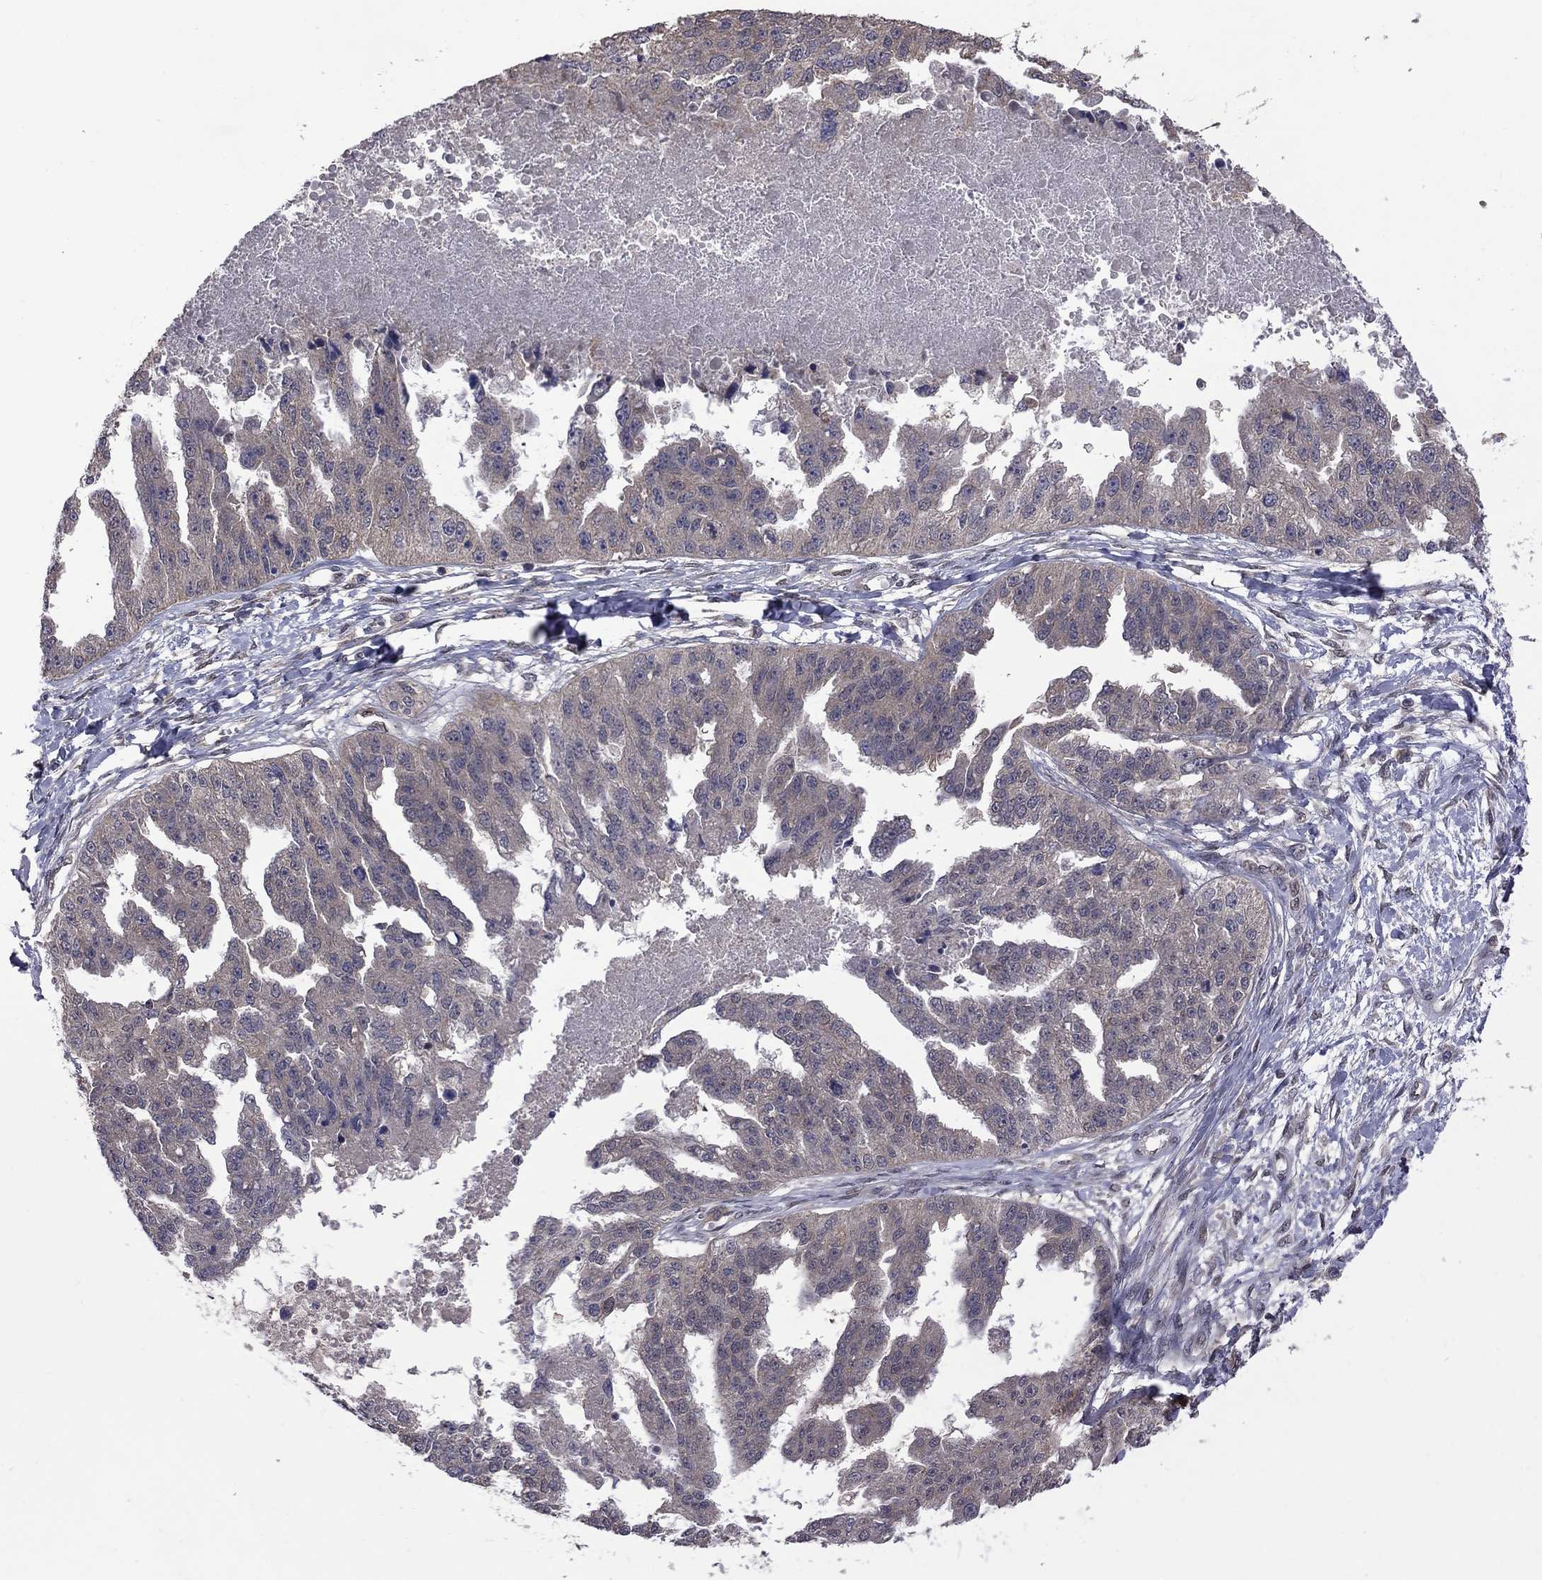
{"staining": {"intensity": "weak", "quantity": ">75%", "location": "cytoplasmic/membranous"}, "tissue": "ovarian cancer", "cell_type": "Tumor cells", "image_type": "cancer", "snomed": [{"axis": "morphology", "description": "Cystadenocarcinoma, serous, NOS"}, {"axis": "topography", "description": "Ovary"}], "caption": "Ovarian serous cystadenocarcinoma tissue demonstrates weak cytoplasmic/membranous expression in approximately >75% of tumor cells", "gene": "GPAA1", "patient": {"sex": "female", "age": 58}}